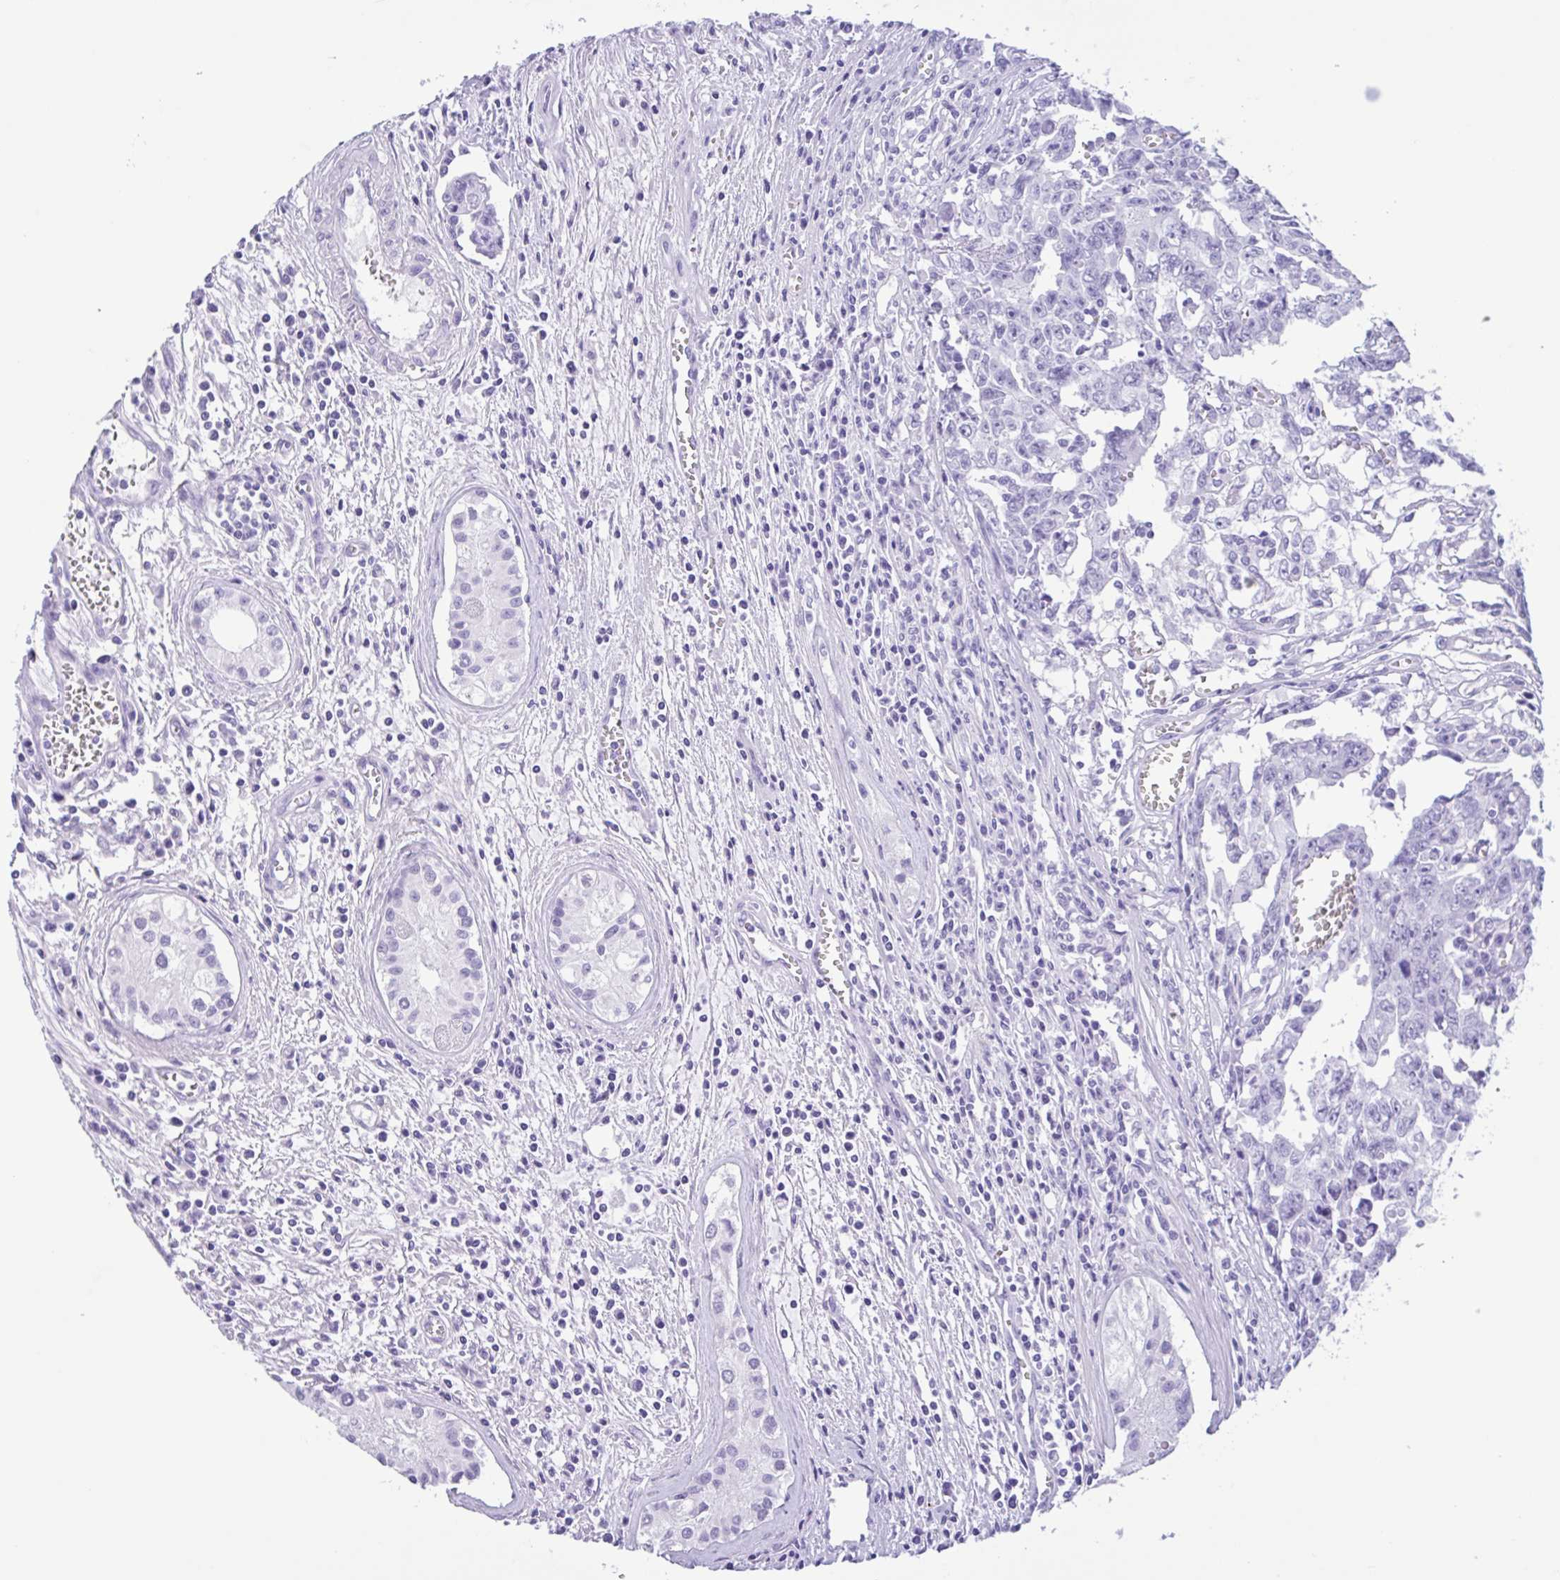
{"staining": {"intensity": "negative", "quantity": "none", "location": "none"}, "tissue": "testis cancer", "cell_type": "Tumor cells", "image_type": "cancer", "snomed": [{"axis": "morphology", "description": "Carcinoma, Embryonal, NOS"}, {"axis": "topography", "description": "Testis"}], "caption": "Testis cancer was stained to show a protein in brown. There is no significant positivity in tumor cells.", "gene": "IAPP", "patient": {"sex": "male", "age": 24}}